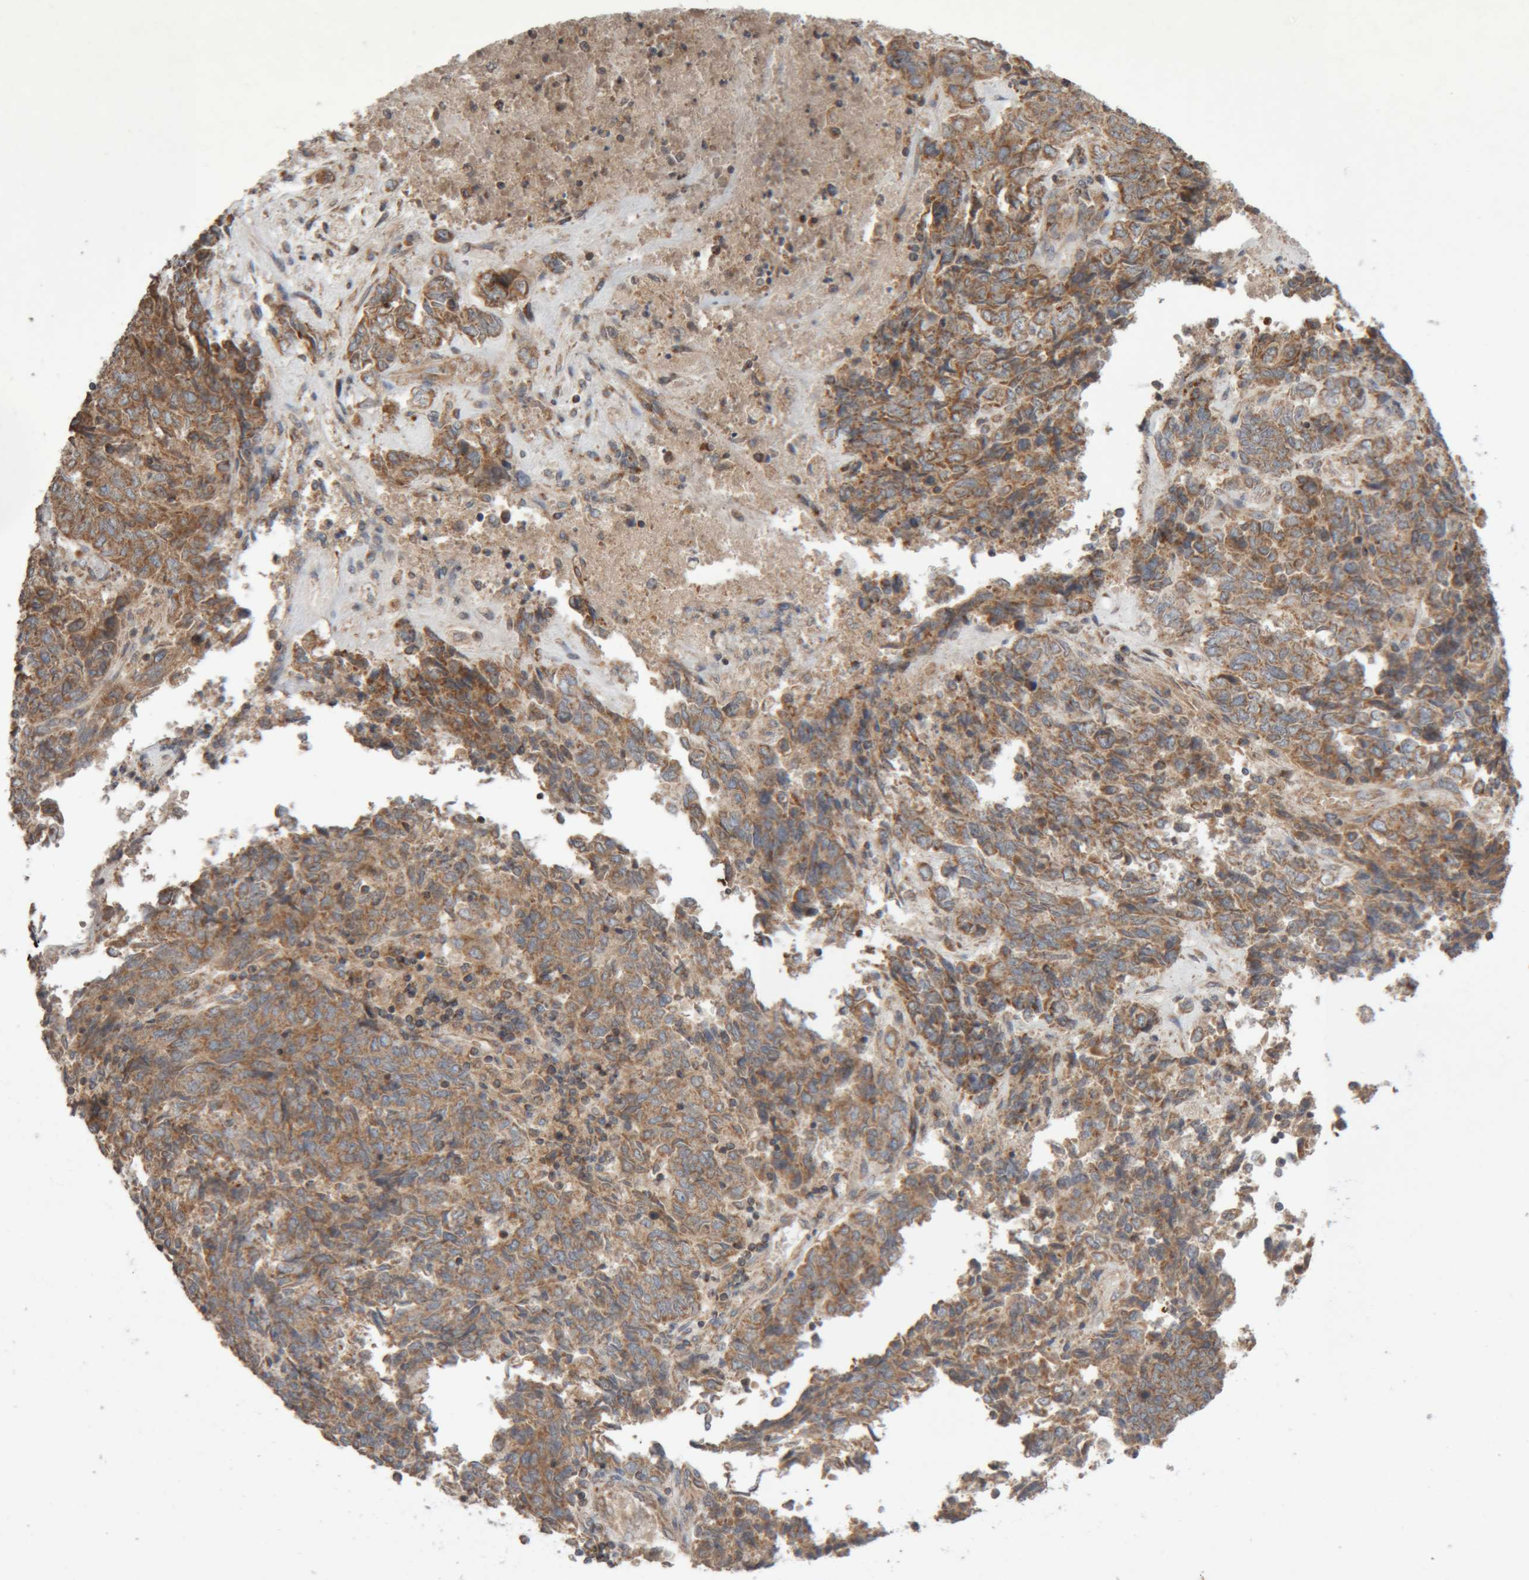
{"staining": {"intensity": "moderate", "quantity": ">75%", "location": "cytoplasmic/membranous"}, "tissue": "endometrial cancer", "cell_type": "Tumor cells", "image_type": "cancer", "snomed": [{"axis": "morphology", "description": "Adenocarcinoma, NOS"}, {"axis": "topography", "description": "Endometrium"}], "caption": "Brown immunohistochemical staining in endometrial cancer shows moderate cytoplasmic/membranous staining in about >75% of tumor cells.", "gene": "KIF21B", "patient": {"sex": "female", "age": 80}}